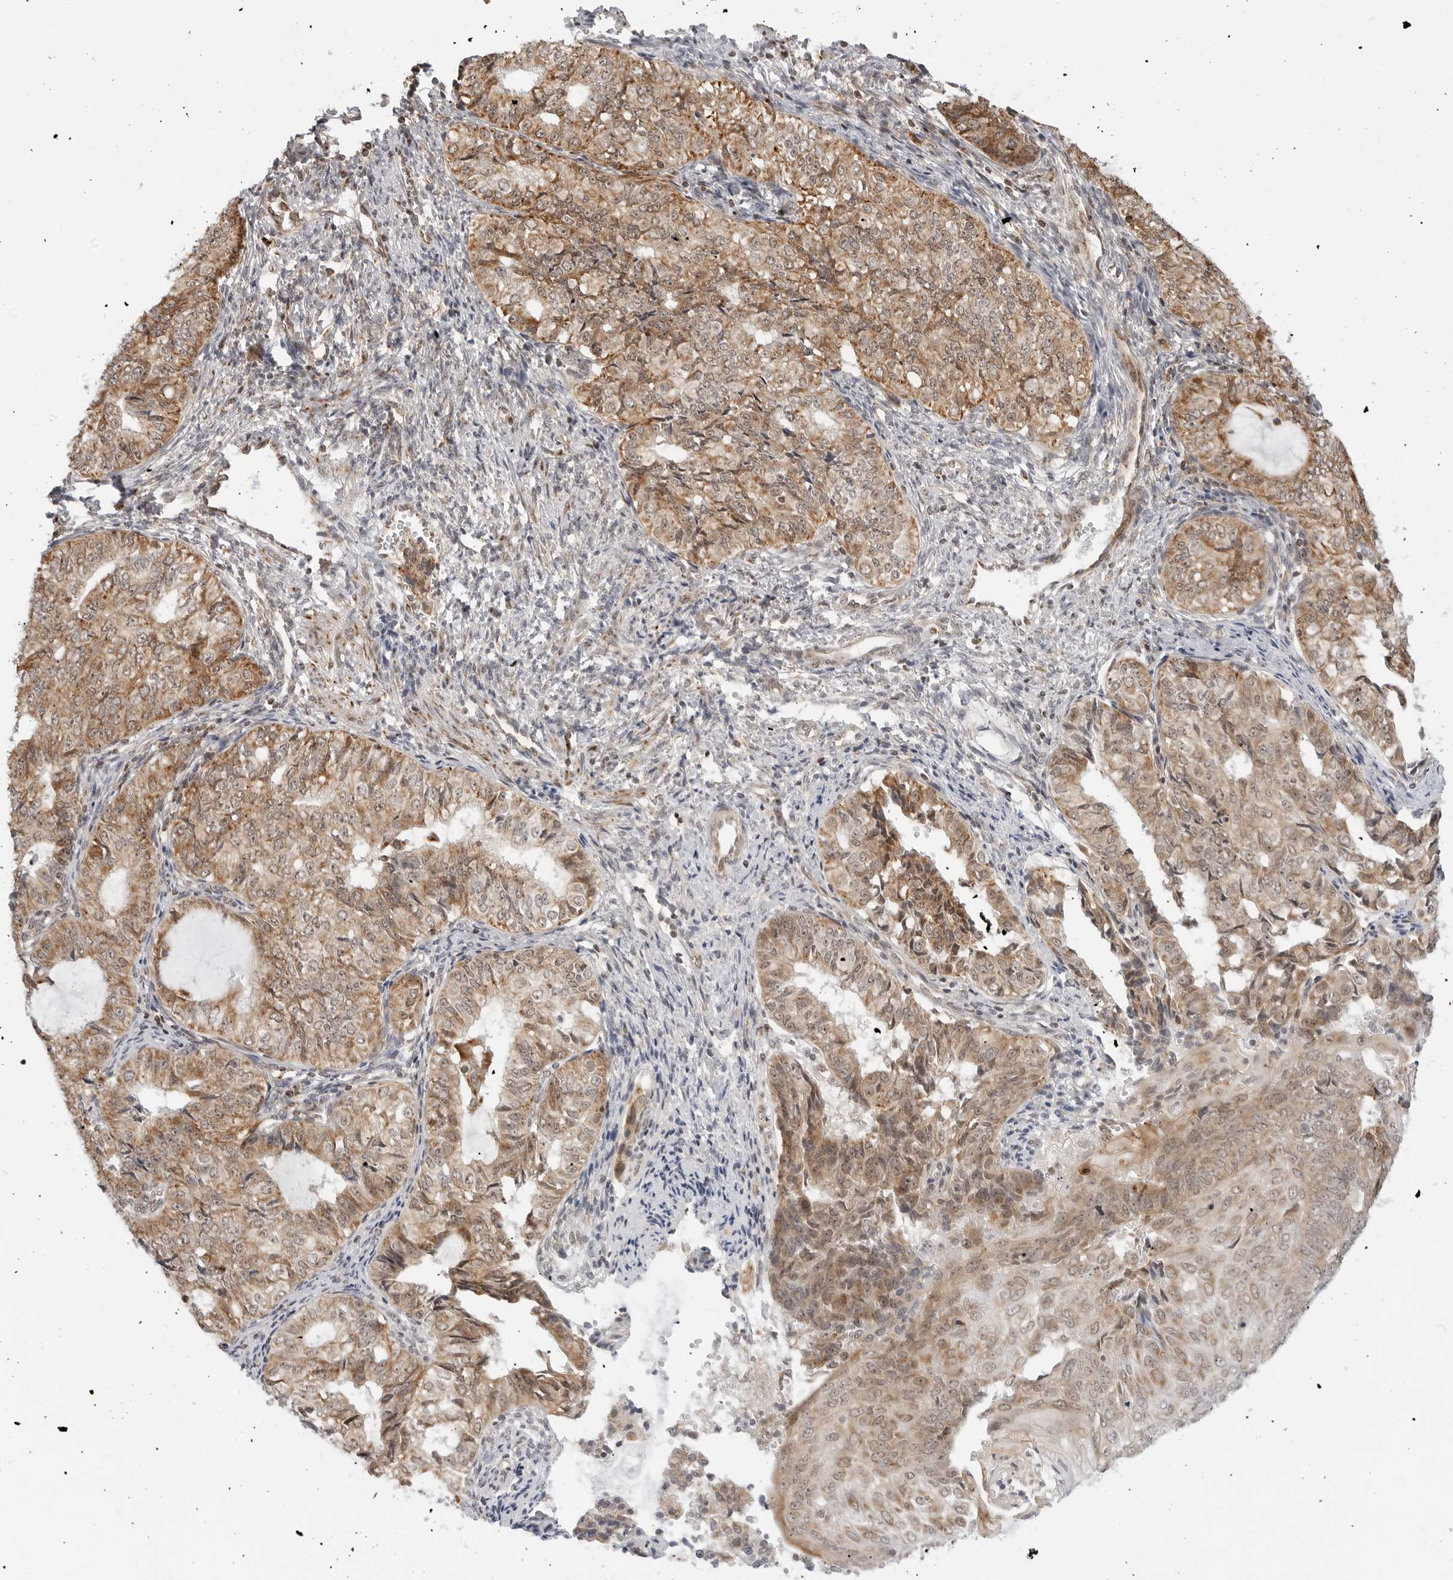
{"staining": {"intensity": "moderate", "quantity": ">75%", "location": "cytoplasmic/membranous"}, "tissue": "endometrial cancer", "cell_type": "Tumor cells", "image_type": "cancer", "snomed": [{"axis": "morphology", "description": "Adenocarcinoma, NOS"}, {"axis": "topography", "description": "Endometrium"}], "caption": "The histopathology image exhibits a brown stain indicating the presence of a protein in the cytoplasmic/membranous of tumor cells in endometrial cancer.", "gene": "POLR3GL", "patient": {"sex": "female", "age": 32}}